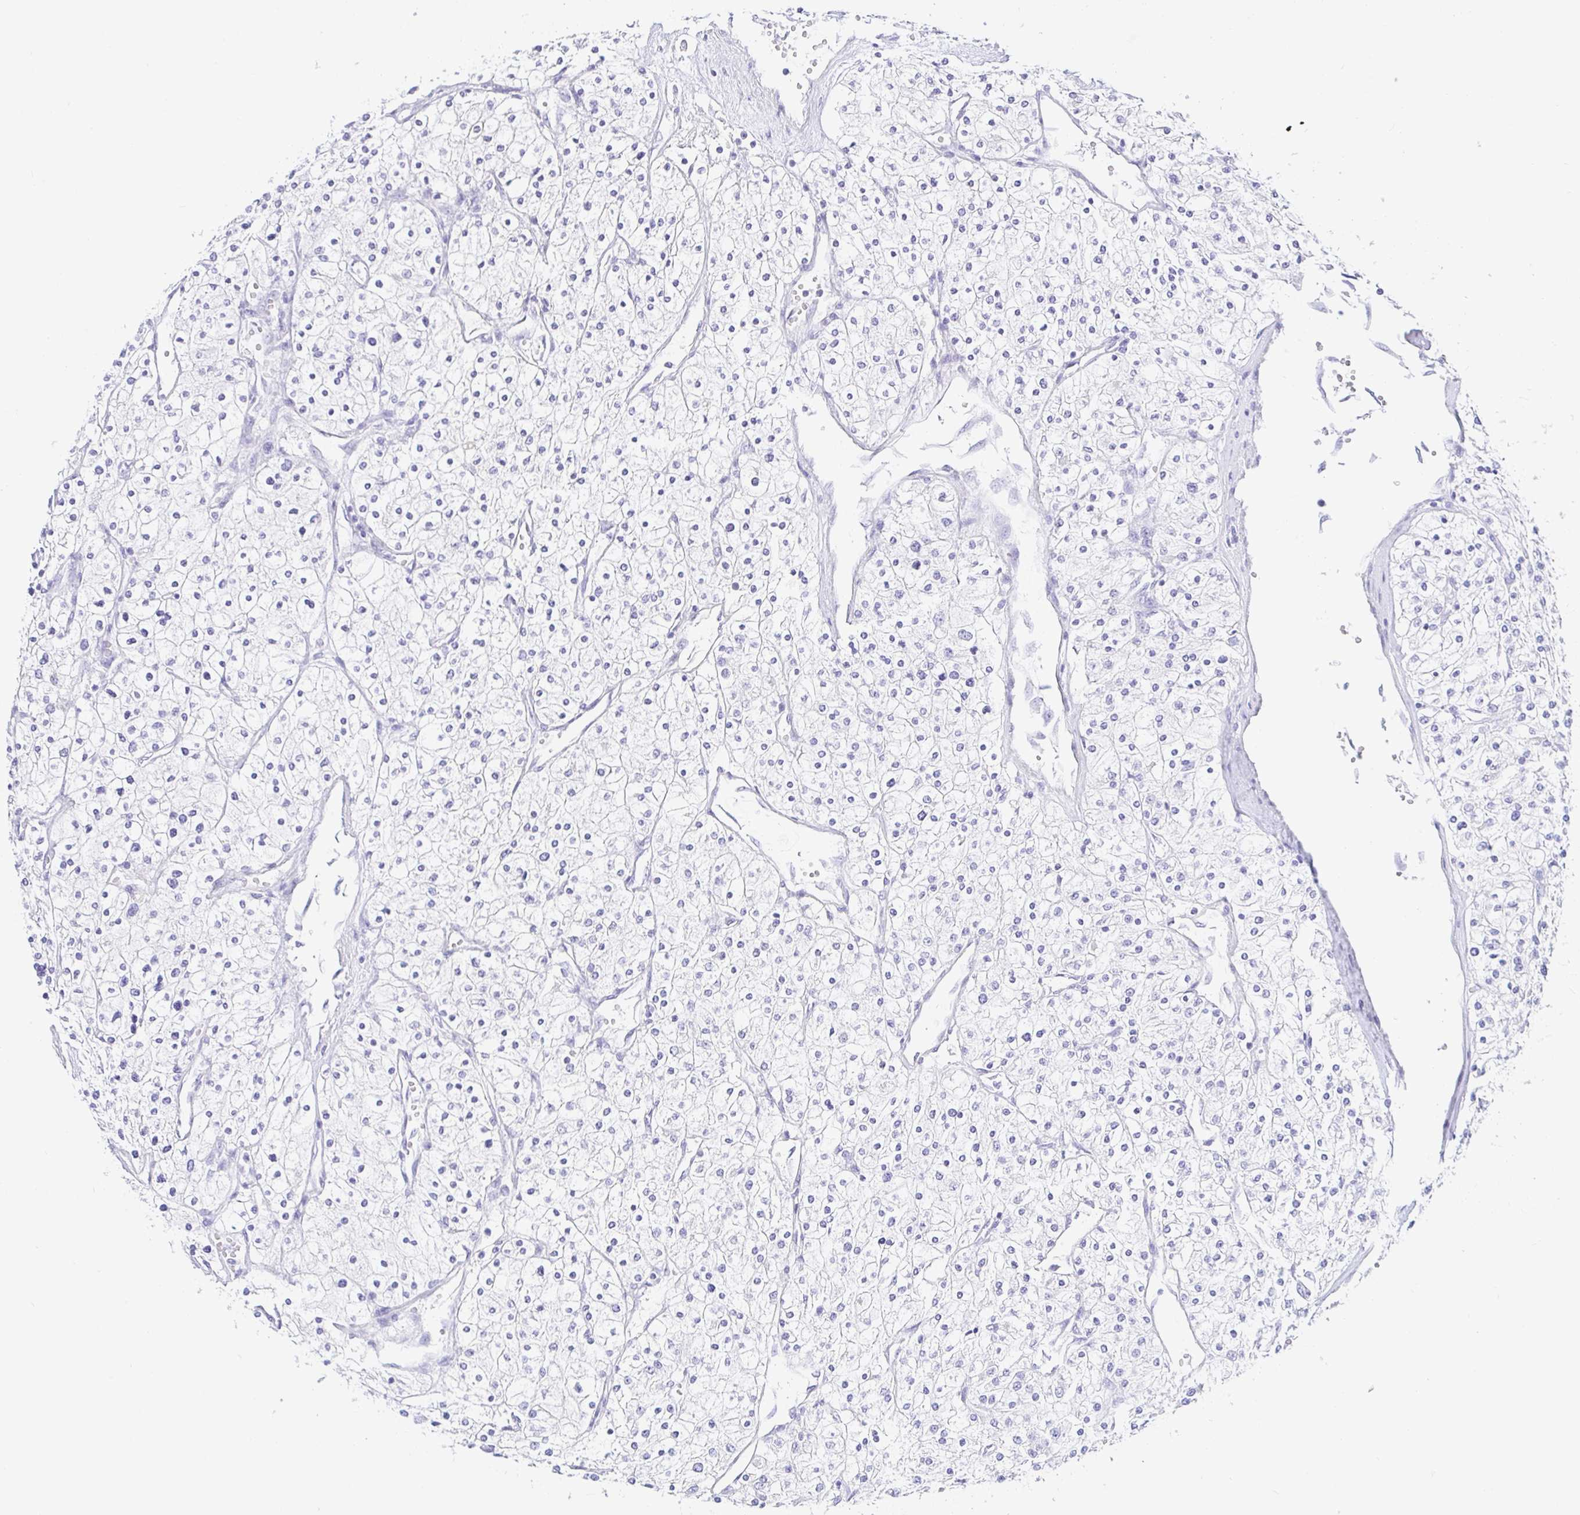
{"staining": {"intensity": "negative", "quantity": "none", "location": "none"}, "tissue": "renal cancer", "cell_type": "Tumor cells", "image_type": "cancer", "snomed": [{"axis": "morphology", "description": "Adenocarcinoma, NOS"}, {"axis": "topography", "description": "Kidney"}], "caption": "High power microscopy photomicrograph of an immunohistochemistry image of renal cancer (adenocarcinoma), revealing no significant staining in tumor cells.", "gene": "PAX8", "patient": {"sex": "male", "age": 80}}